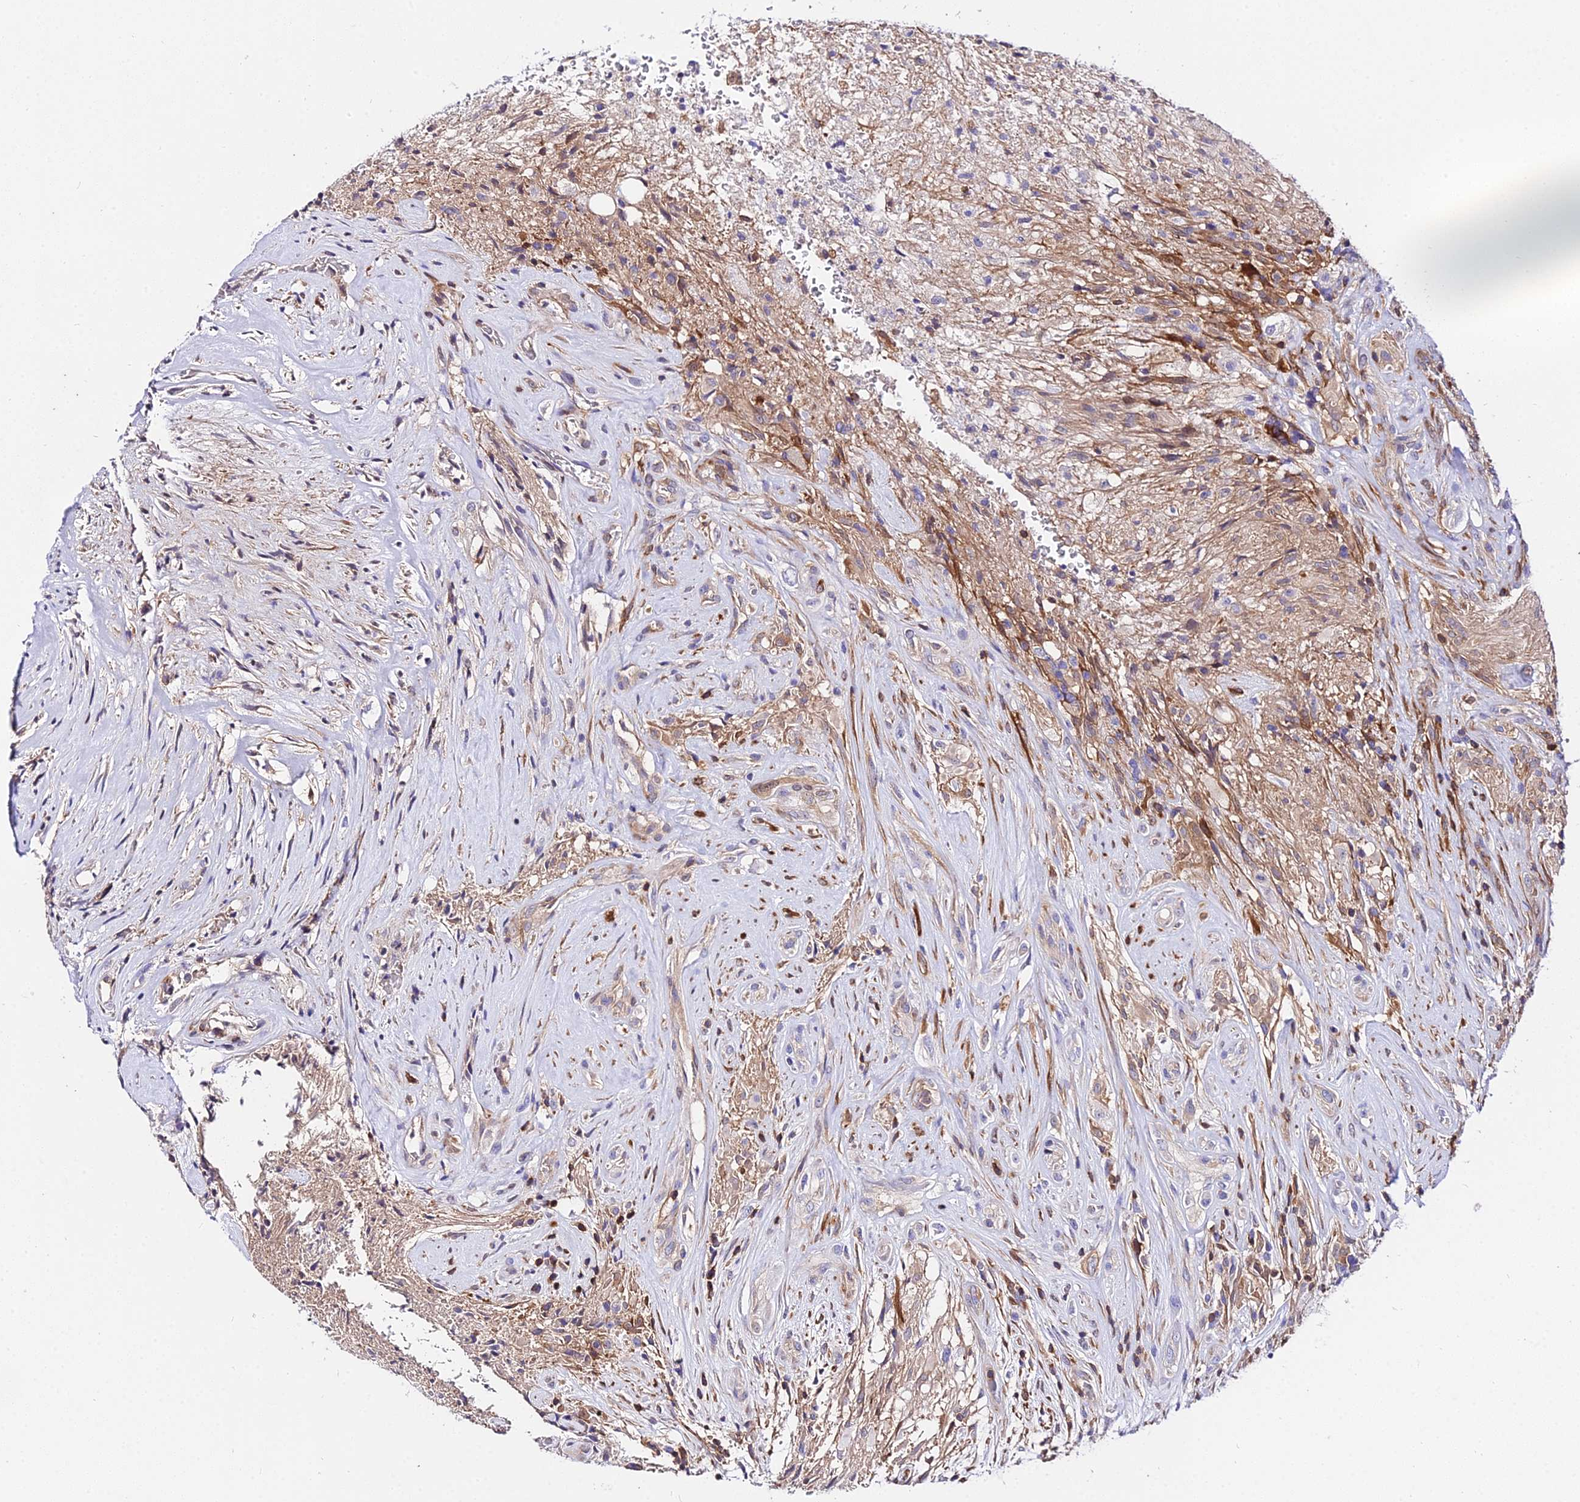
{"staining": {"intensity": "weak", "quantity": "<25%", "location": "cytoplasmic/membranous"}, "tissue": "glioma", "cell_type": "Tumor cells", "image_type": "cancer", "snomed": [{"axis": "morphology", "description": "Glioma, malignant, High grade"}, {"axis": "topography", "description": "Brain"}], "caption": "Immunohistochemistry of human malignant high-grade glioma demonstrates no staining in tumor cells.", "gene": "CSRP1", "patient": {"sex": "male", "age": 56}}